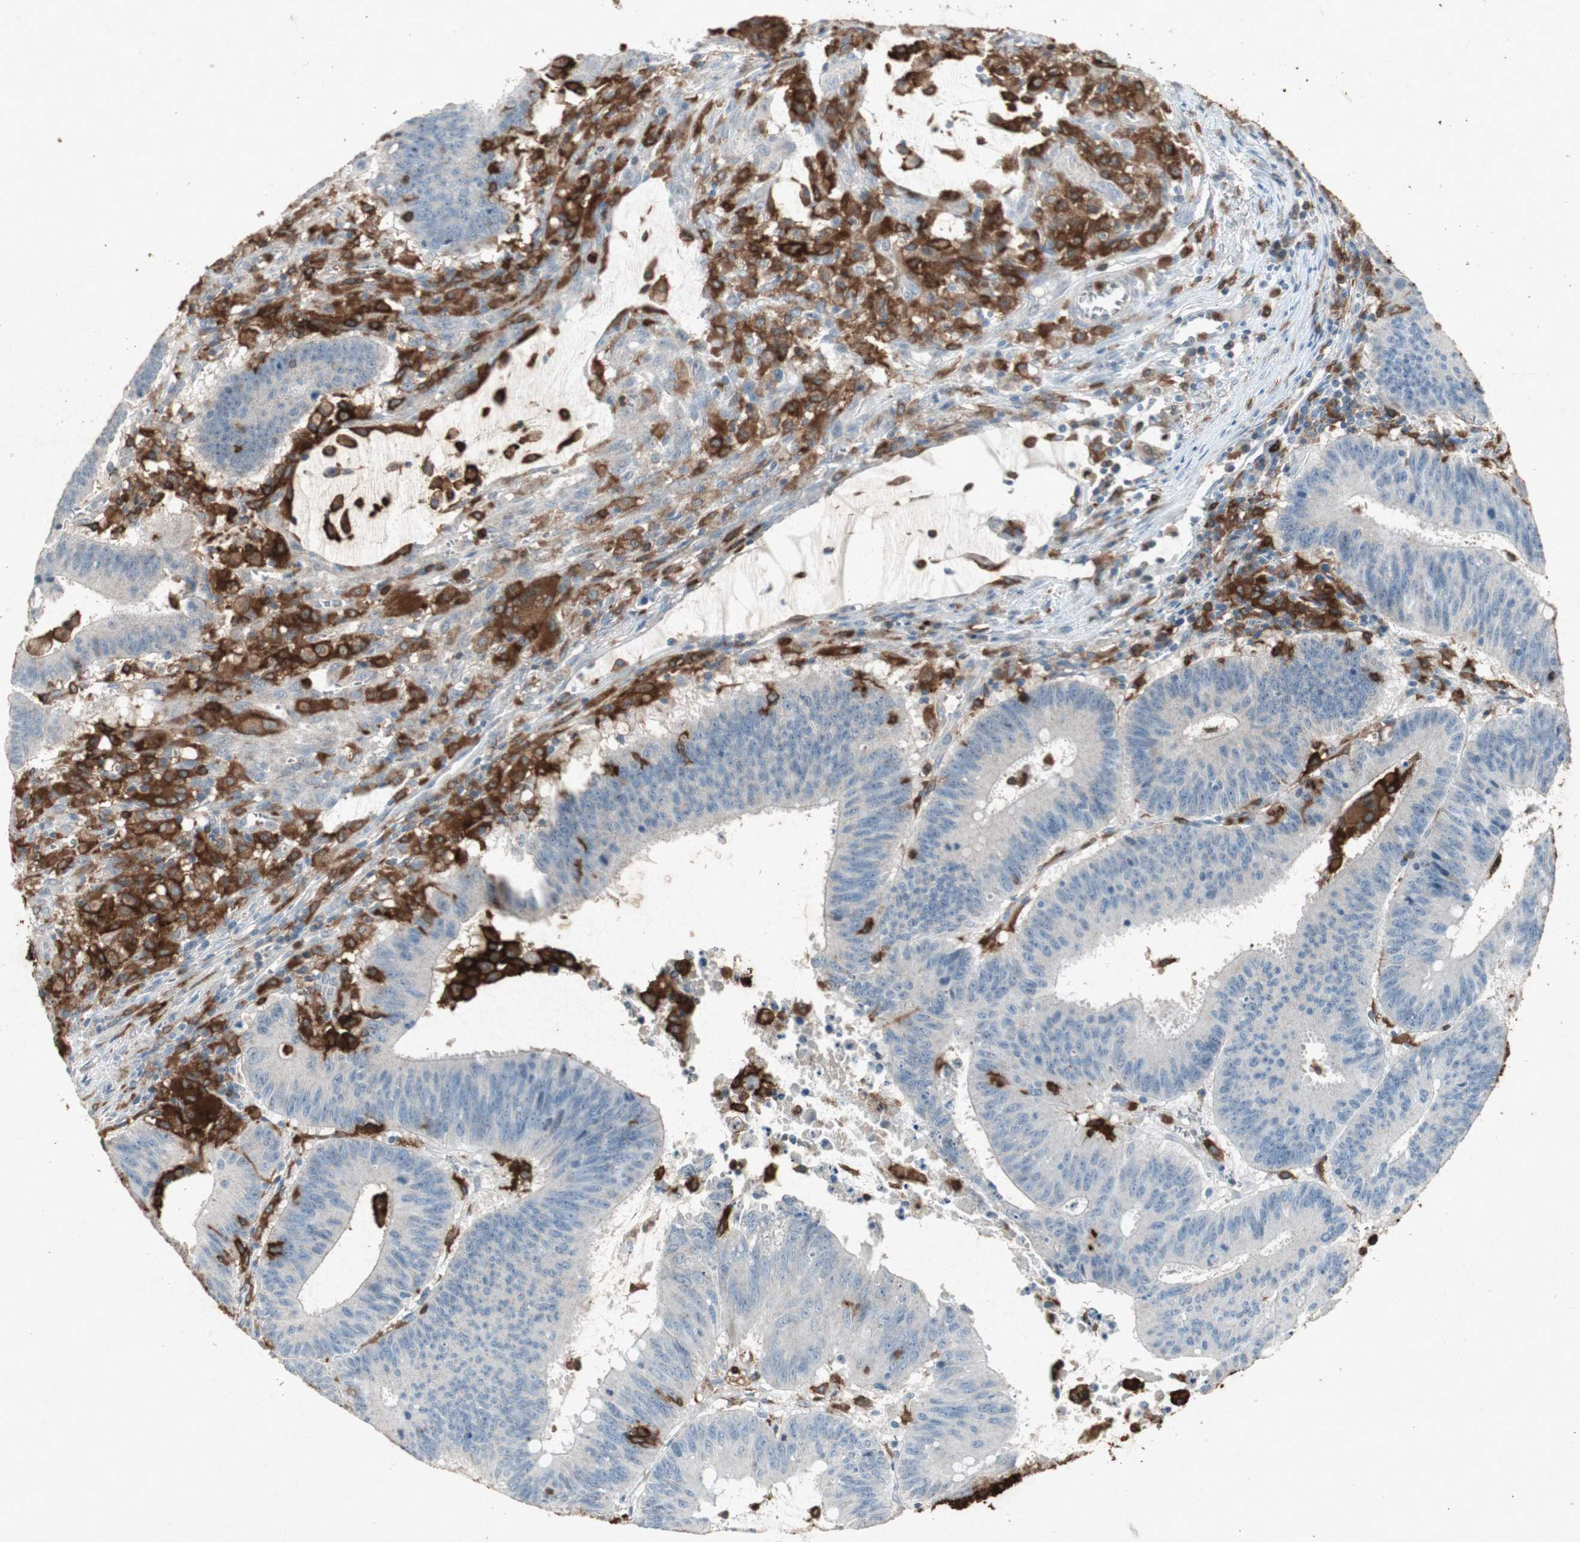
{"staining": {"intensity": "negative", "quantity": "none", "location": "none"}, "tissue": "colorectal cancer", "cell_type": "Tumor cells", "image_type": "cancer", "snomed": [{"axis": "morphology", "description": "Adenocarcinoma, NOS"}, {"axis": "topography", "description": "Colon"}], "caption": "DAB immunohistochemical staining of colorectal cancer (adenocarcinoma) reveals no significant expression in tumor cells.", "gene": "TYROBP", "patient": {"sex": "male", "age": 45}}